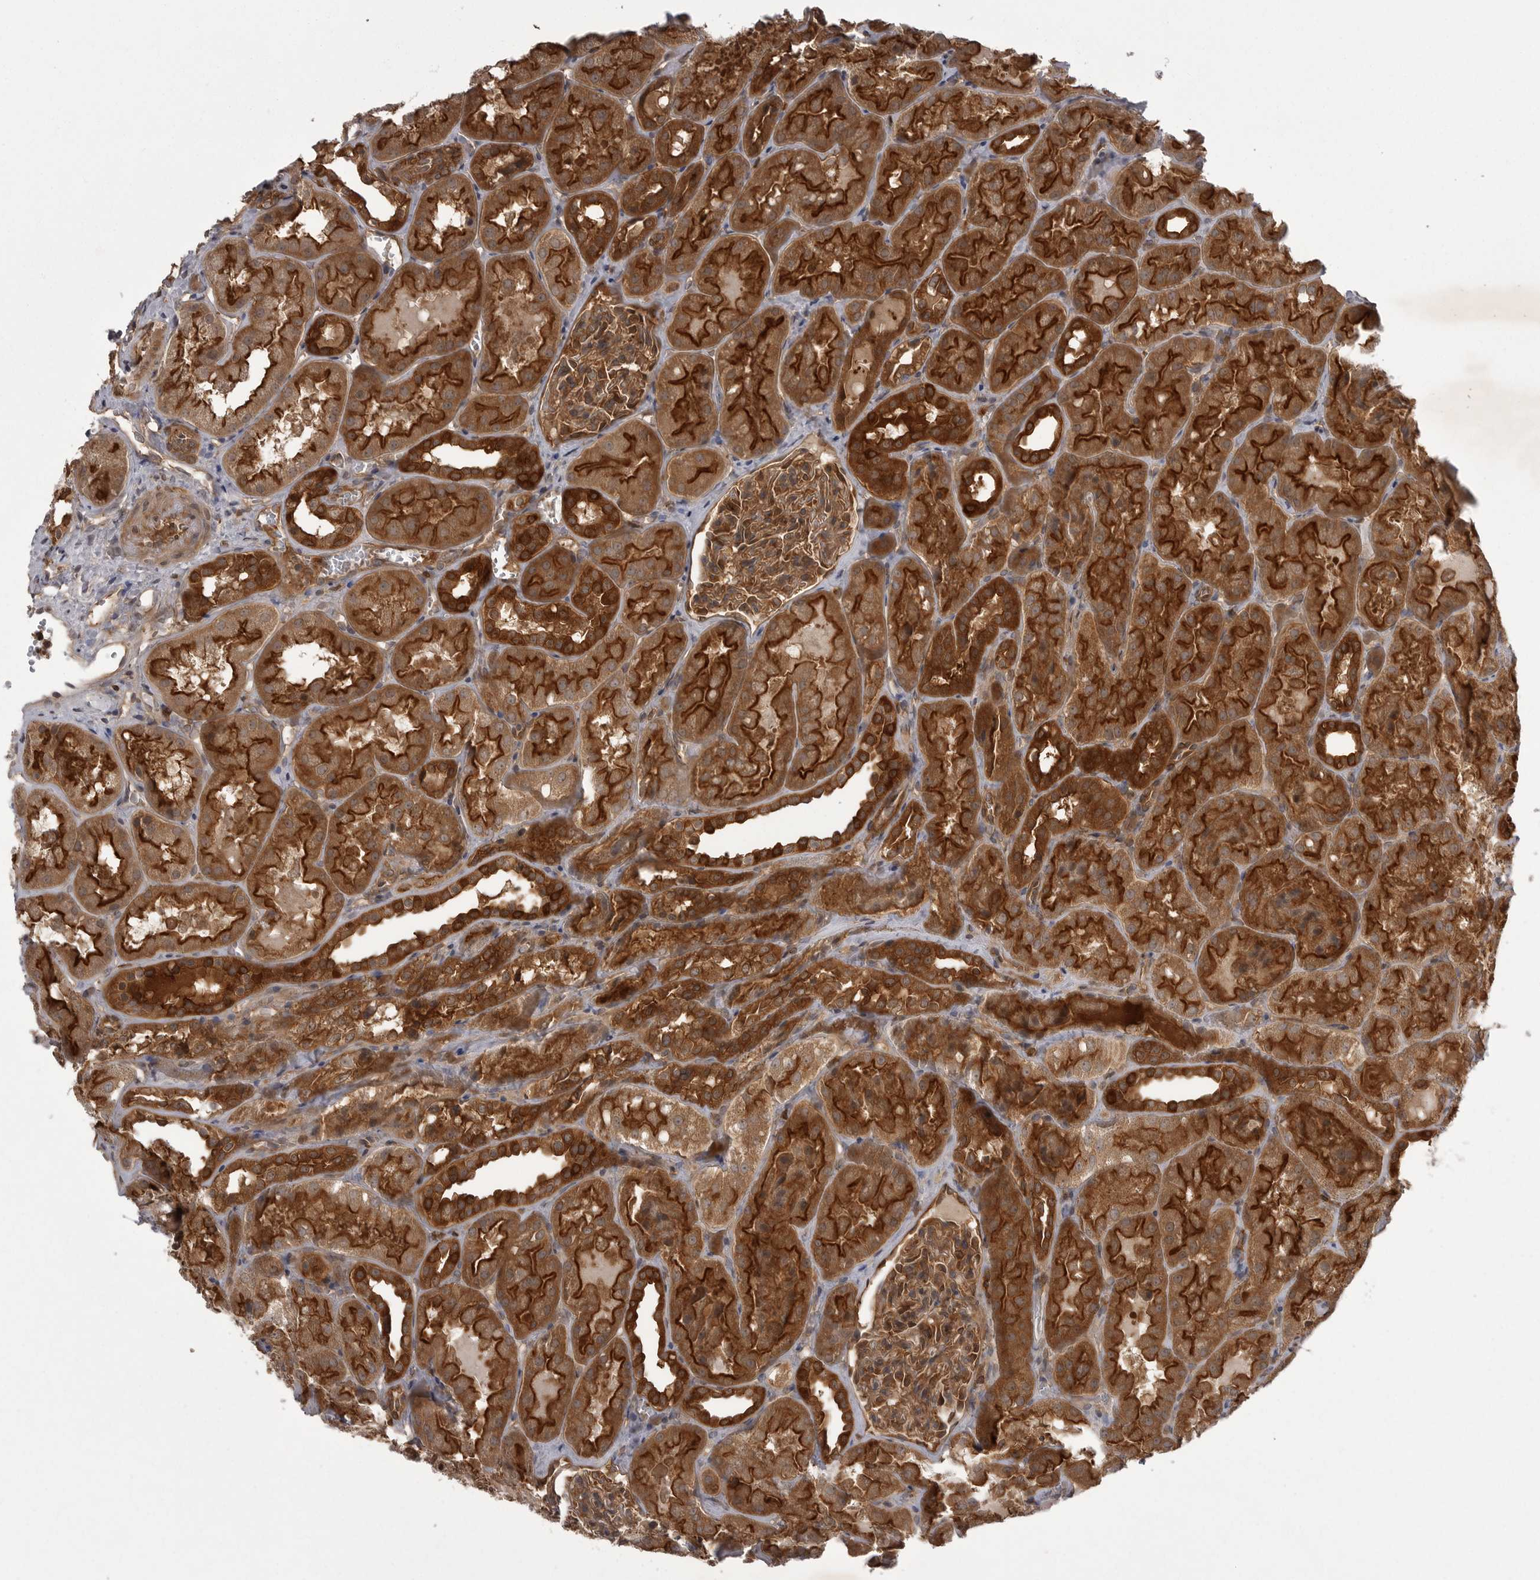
{"staining": {"intensity": "moderate", "quantity": ">75%", "location": "cytoplasmic/membranous"}, "tissue": "kidney", "cell_type": "Cells in glomeruli", "image_type": "normal", "snomed": [{"axis": "morphology", "description": "Normal tissue, NOS"}, {"axis": "topography", "description": "Kidney"}], "caption": "Immunohistochemistry image of unremarkable human kidney stained for a protein (brown), which shows medium levels of moderate cytoplasmic/membranous positivity in about >75% of cells in glomeruli.", "gene": "STK24", "patient": {"sex": "male", "age": 16}}